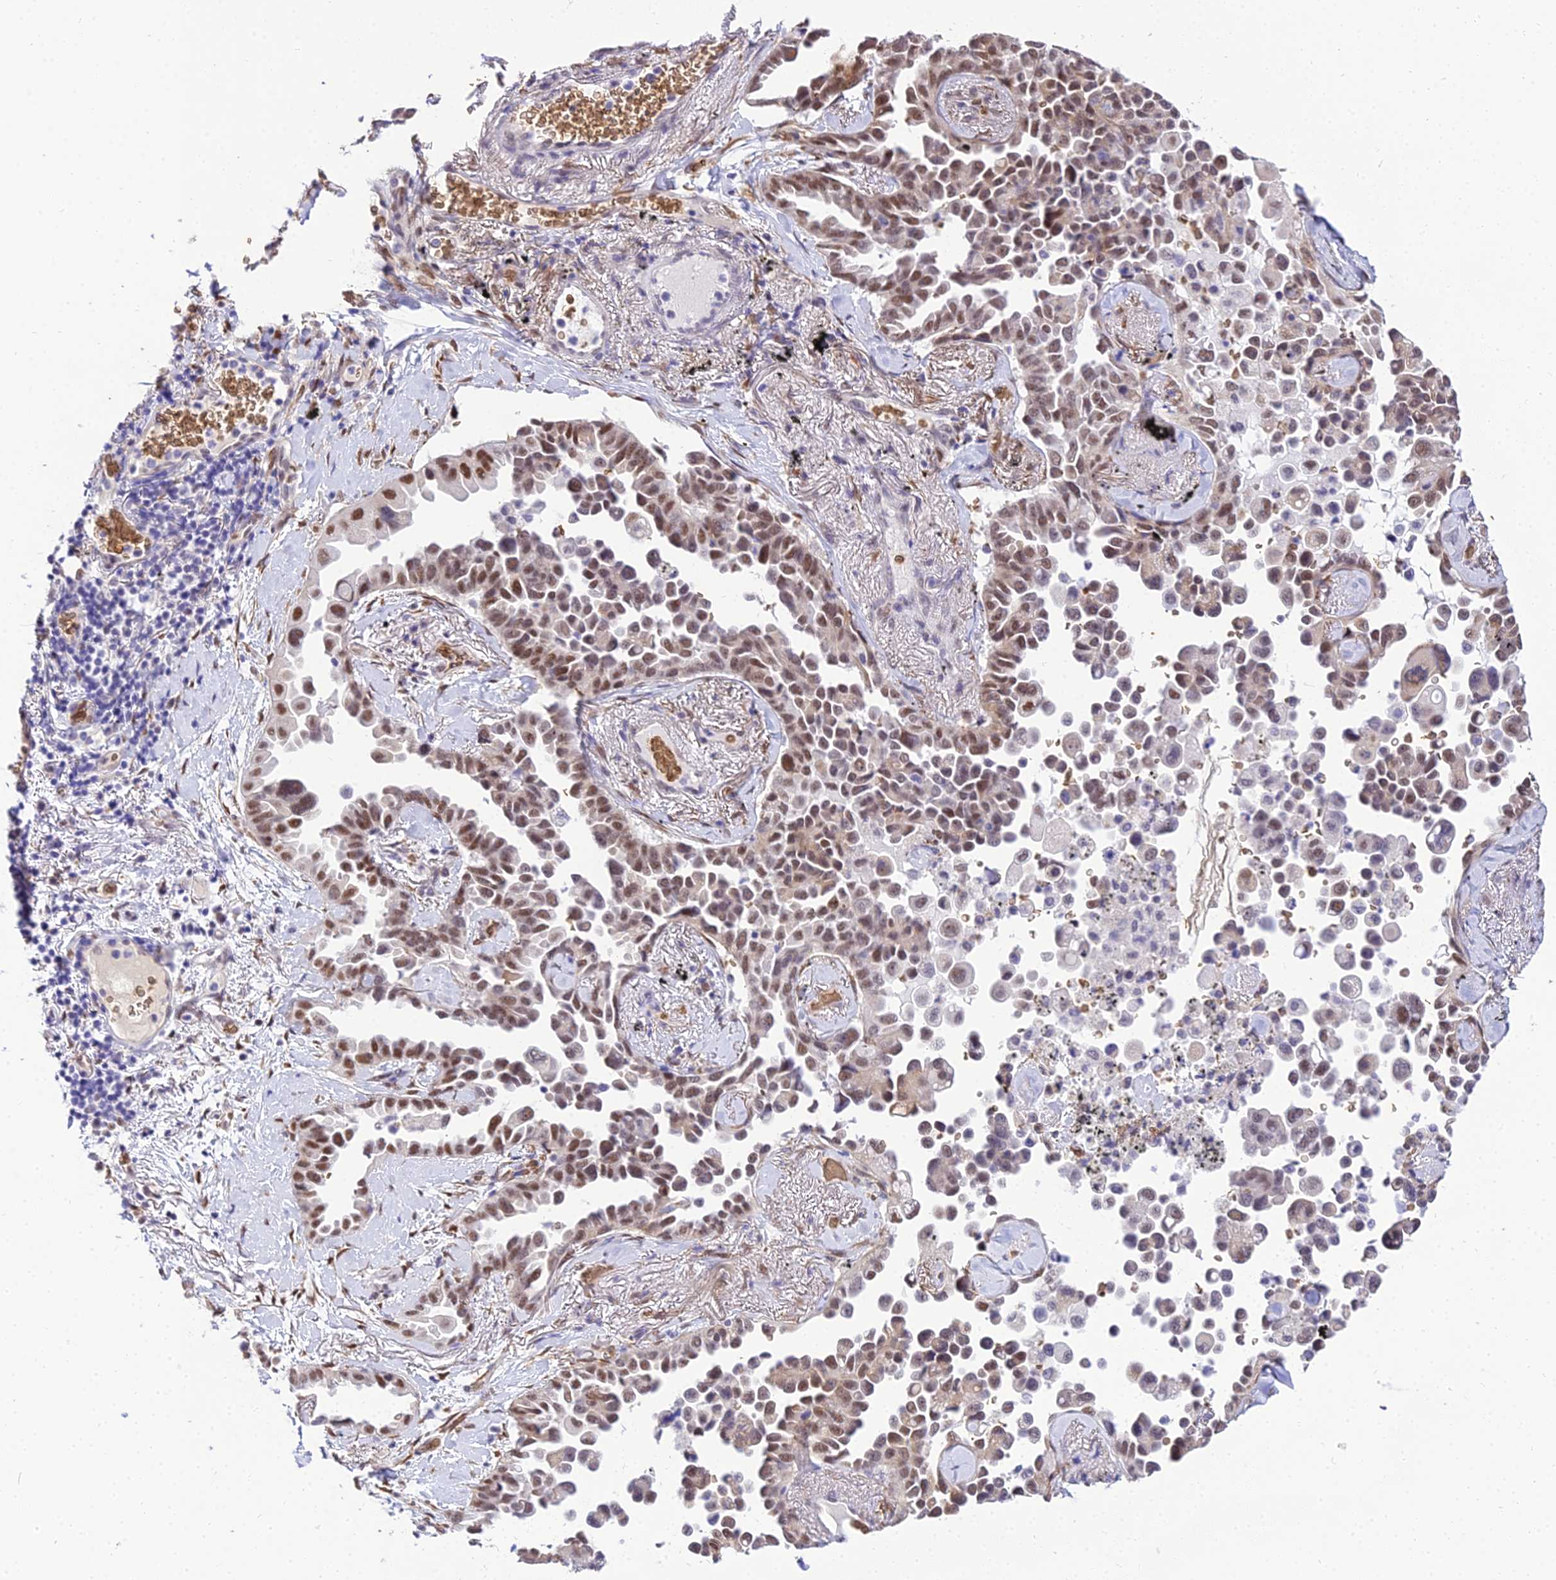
{"staining": {"intensity": "moderate", "quantity": ">75%", "location": "nuclear"}, "tissue": "lung cancer", "cell_type": "Tumor cells", "image_type": "cancer", "snomed": [{"axis": "morphology", "description": "Adenocarcinoma, NOS"}, {"axis": "topography", "description": "Lung"}], "caption": "DAB immunohistochemical staining of human lung cancer (adenocarcinoma) demonstrates moderate nuclear protein positivity in approximately >75% of tumor cells.", "gene": "BCL9", "patient": {"sex": "female", "age": 67}}